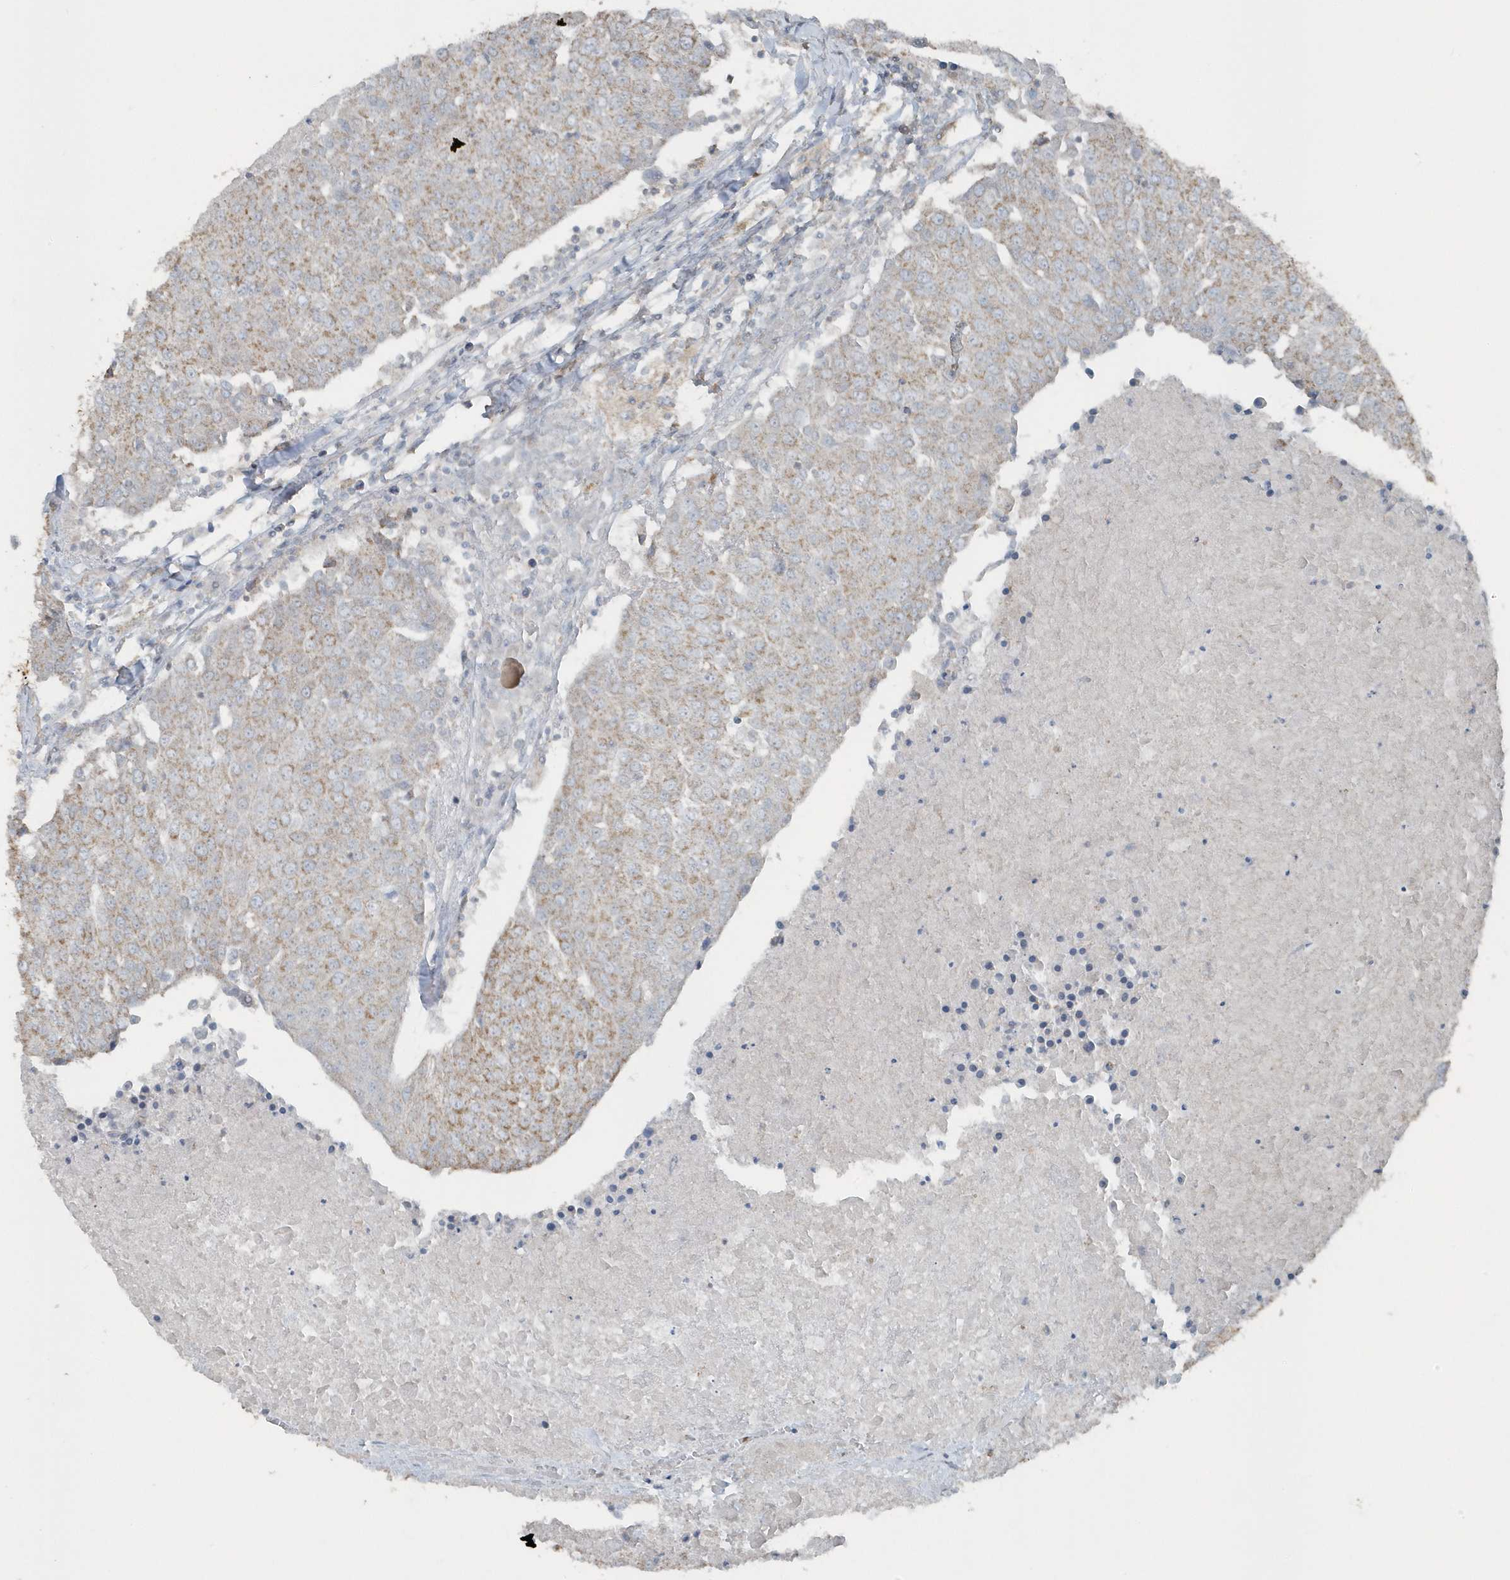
{"staining": {"intensity": "weak", "quantity": ">75%", "location": "cytoplasmic/membranous"}, "tissue": "urothelial cancer", "cell_type": "Tumor cells", "image_type": "cancer", "snomed": [{"axis": "morphology", "description": "Urothelial carcinoma, High grade"}, {"axis": "topography", "description": "Urinary bladder"}], "caption": "A brown stain labels weak cytoplasmic/membranous positivity of a protein in urothelial cancer tumor cells. (Brightfield microscopy of DAB IHC at high magnification).", "gene": "ACTC1", "patient": {"sex": "female", "age": 85}}